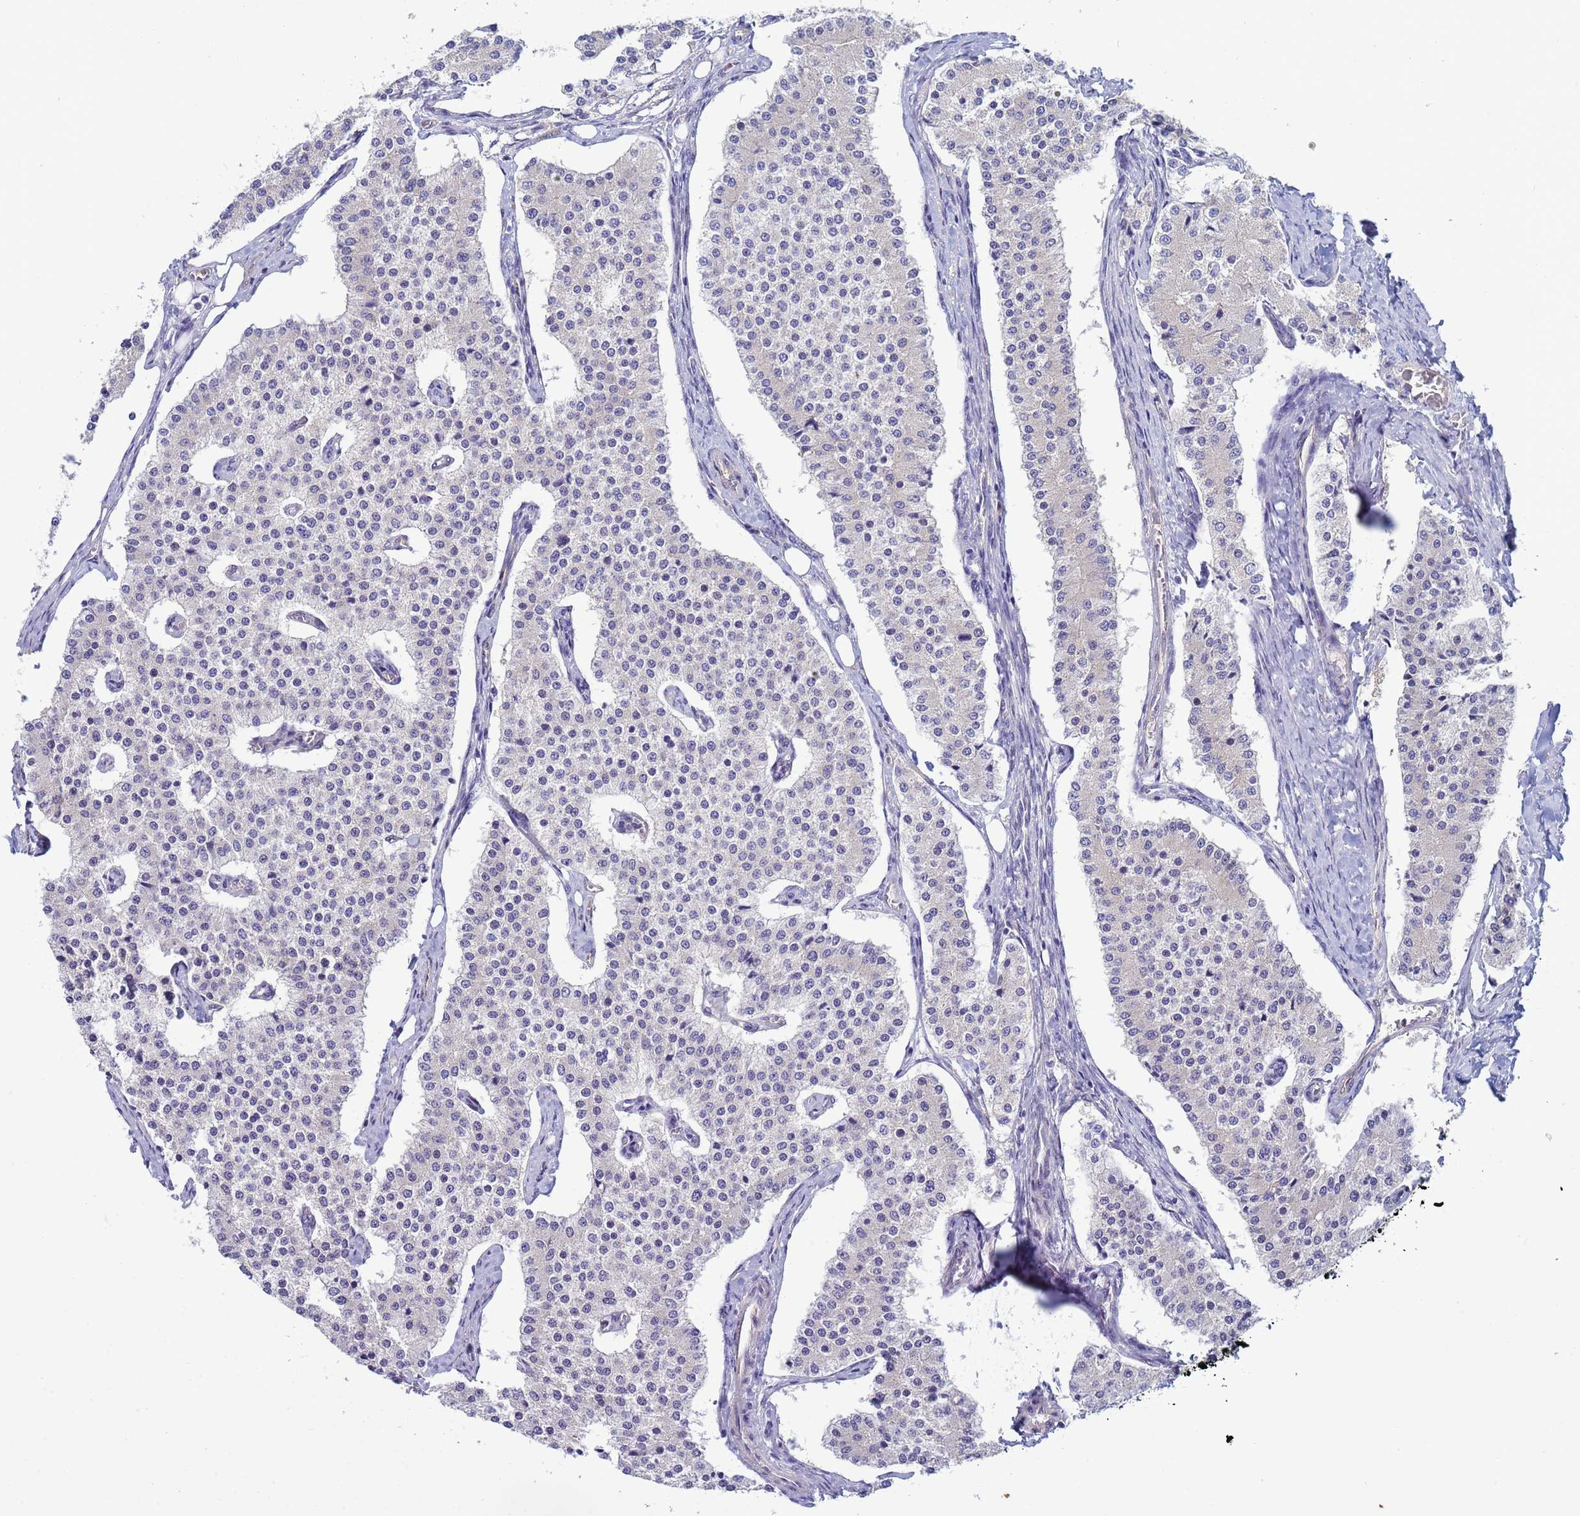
{"staining": {"intensity": "negative", "quantity": "none", "location": "none"}, "tissue": "carcinoid", "cell_type": "Tumor cells", "image_type": "cancer", "snomed": [{"axis": "morphology", "description": "Carcinoid, malignant, NOS"}, {"axis": "topography", "description": "Colon"}], "caption": "Immunohistochemistry micrograph of neoplastic tissue: carcinoid stained with DAB displays no significant protein expression in tumor cells.", "gene": "TRPC6", "patient": {"sex": "female", "age": 52}}